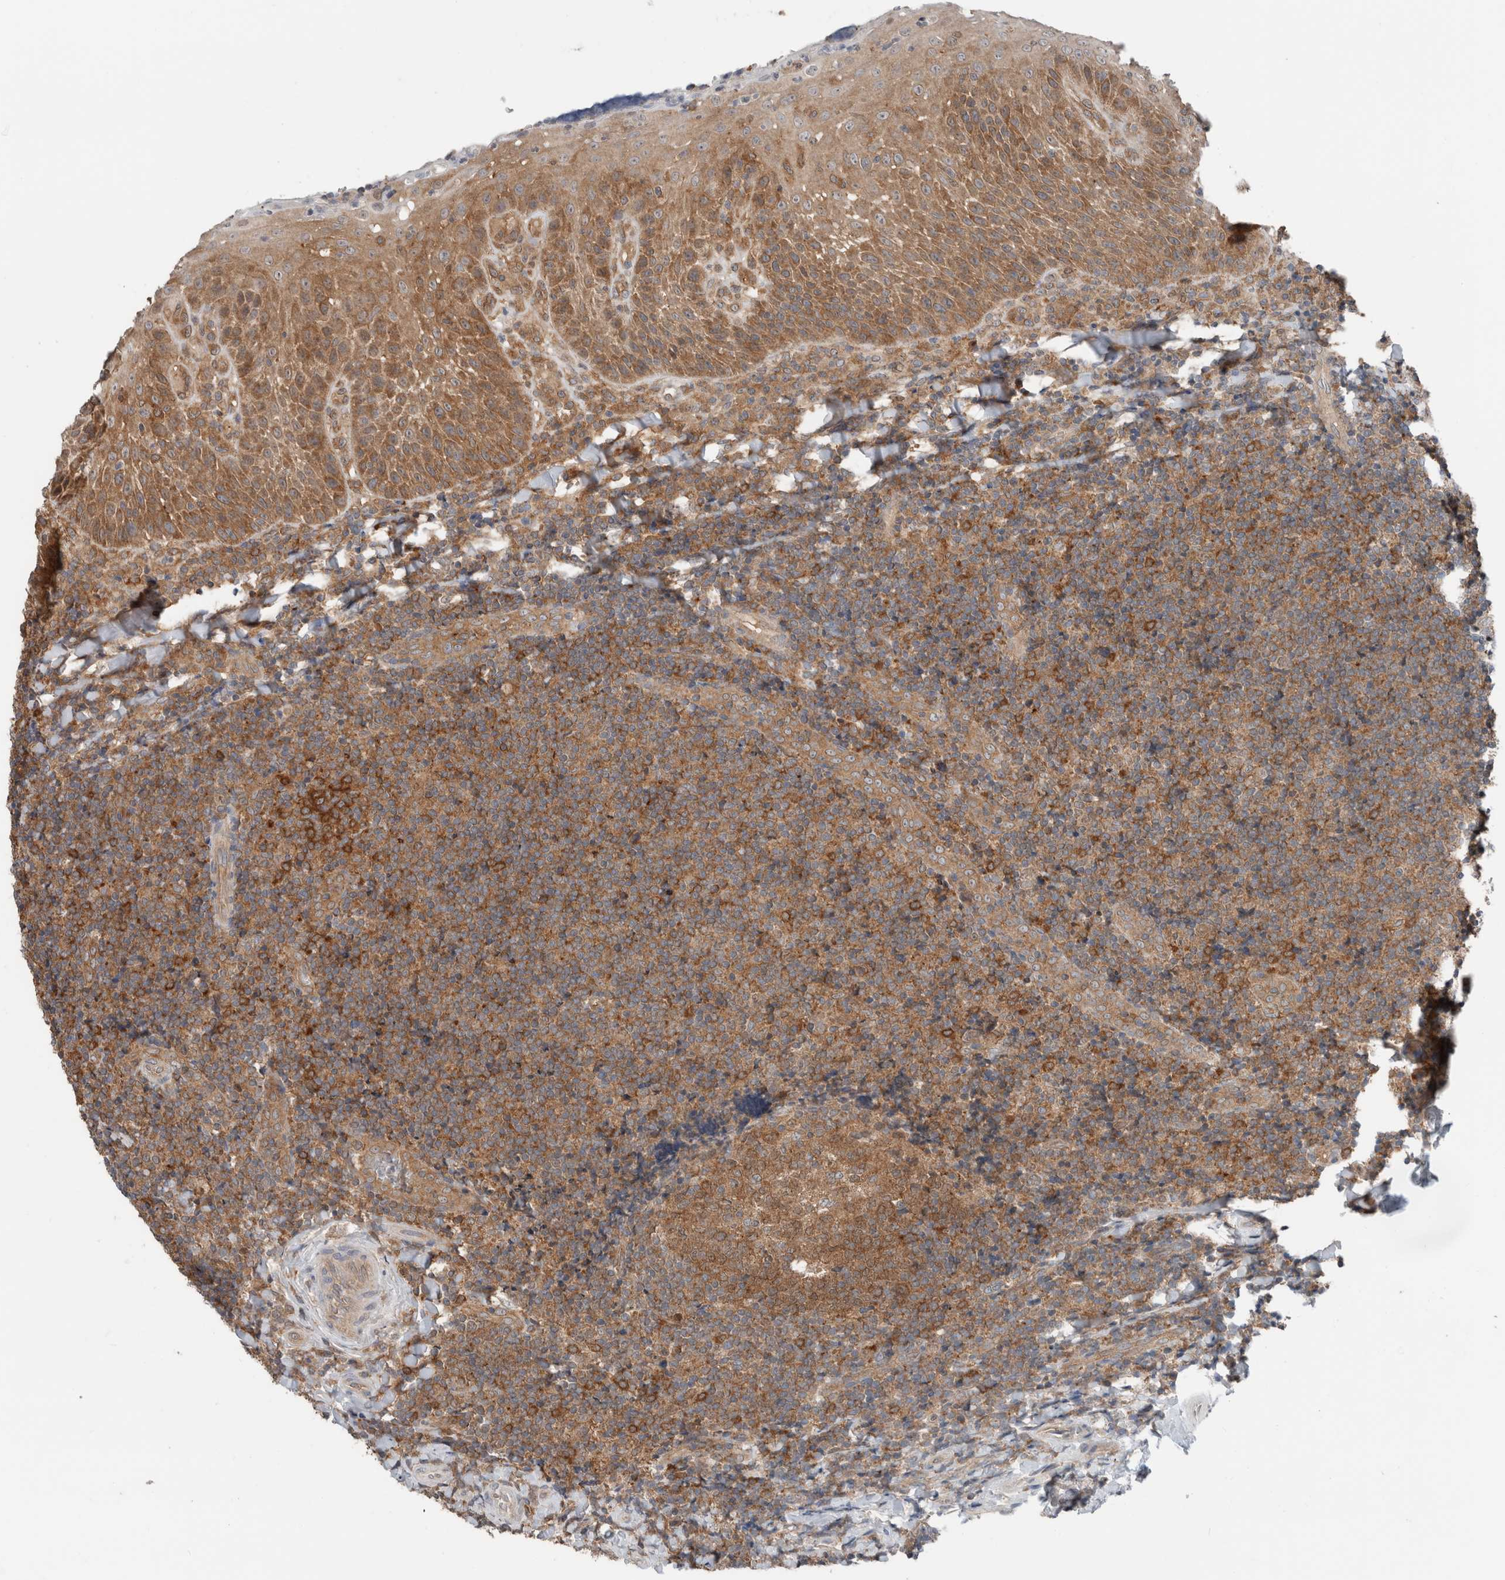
{"staining": {"intensity": "strong", "quantity": ">75%", "location": "cytoplasmic/membranous"}, "tissue": "tonsil", "cell_type": "Germinal center cells", "image_type": "normal", "snomed": [{"axis": "morphology", "description": "Normal tissue, NOS"}, {"axis": "topography", "description": "Tonsil"}], "caption": "DAB (3,3'-diaminobenzidine) immunohistochemical staining of unremarkable human tonsil displays strong cytoplasmic/membranous protein expression in about >75% of germinal center cells. The protein is stained brown, and the nuclei are stained in blue (DAB (3,3'-diaminobenzidine) IHC with brightfield microscopy, high magnification).", "gene": "XPNPEP1", "patient": {"sex": "male", "age": 37}}